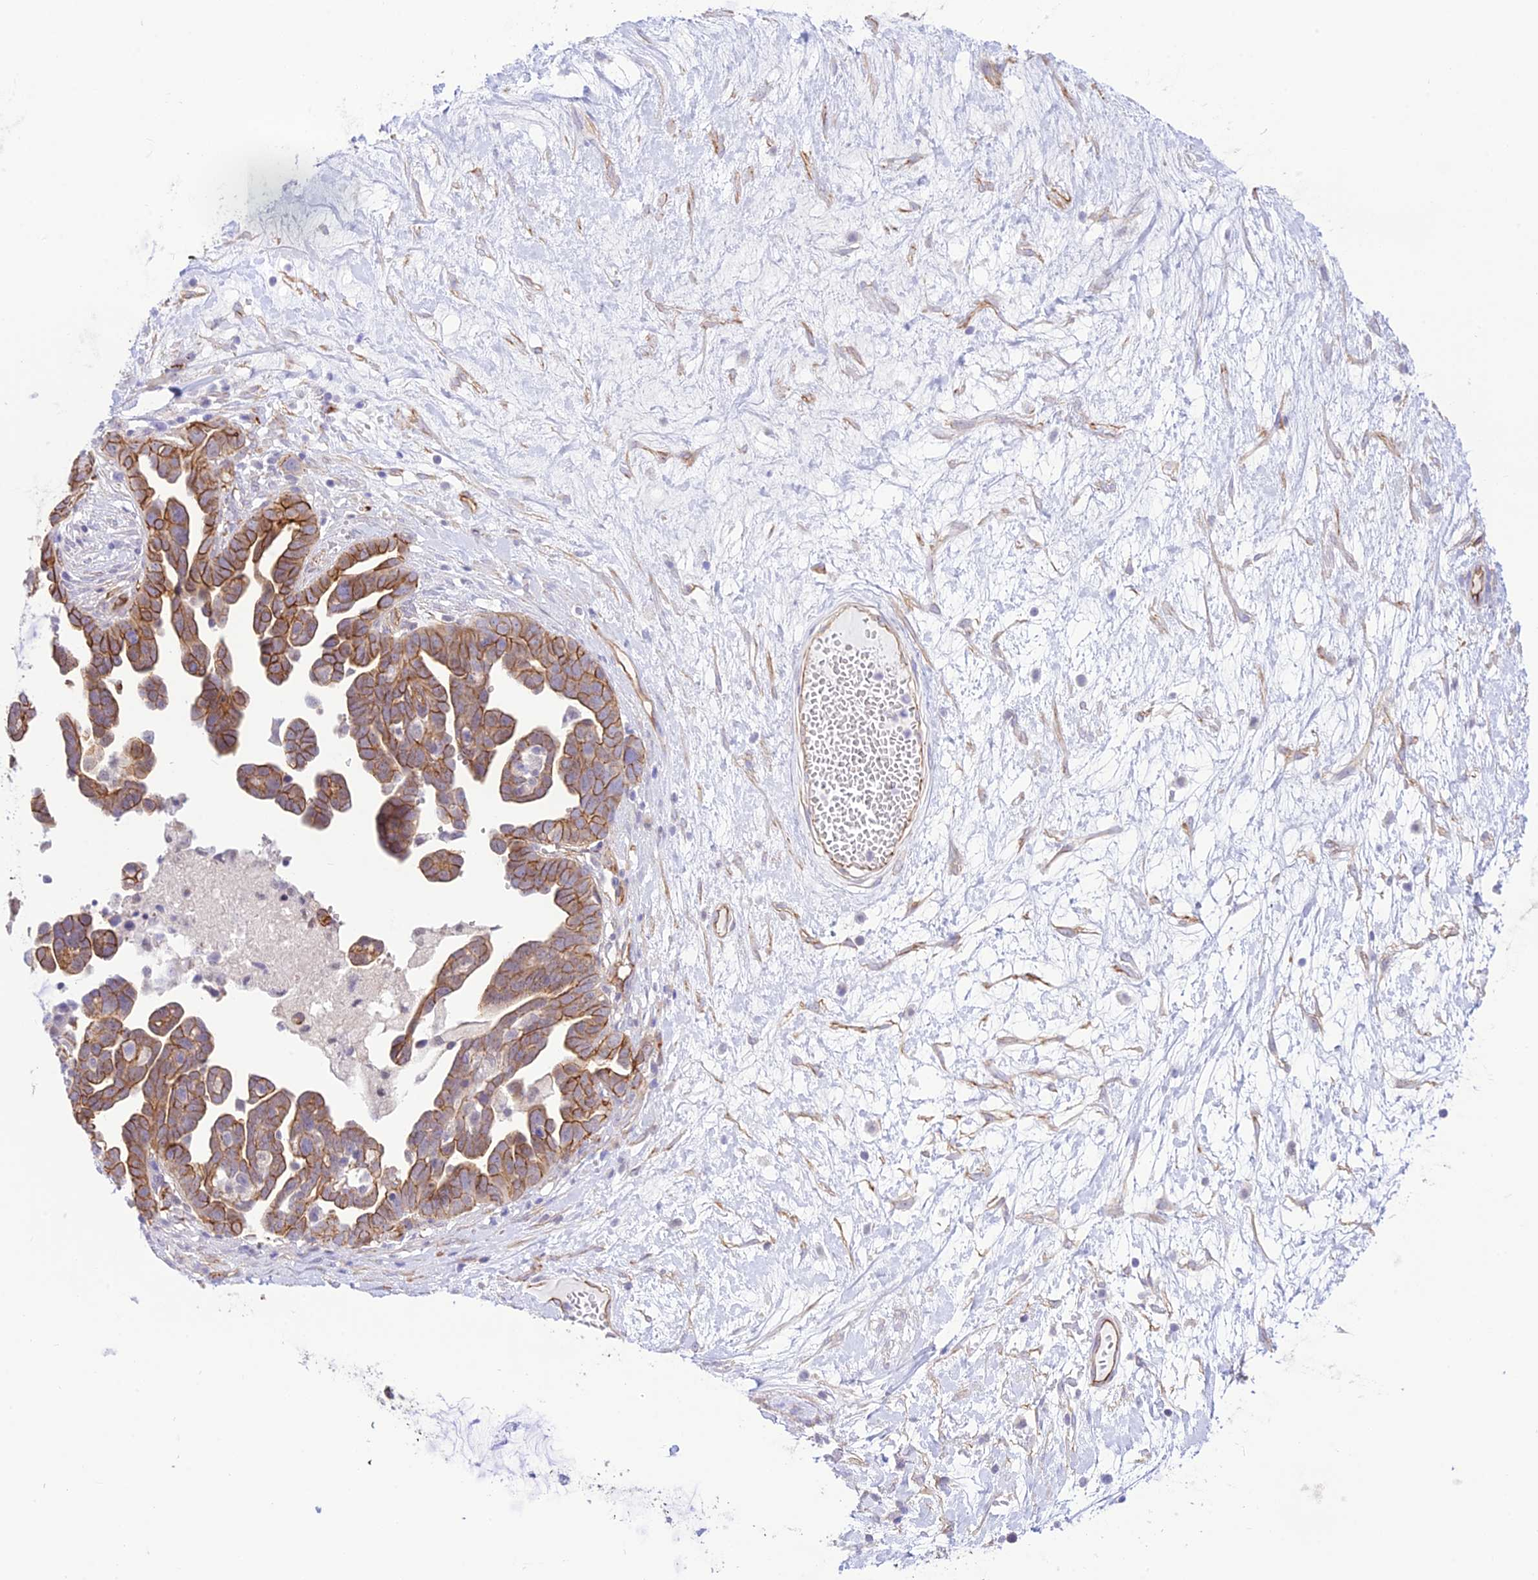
{"staining": {"intensity": "moderate", "quantity": ">75%", "location": "cytoplasmic/membranous"}, "tissue": "ovarian cancer", "cell_type": "Tumor cells", "image_type": "cancer", "snomed": [{"axis": "morphology", "description": "Cystadenocarcinoma, serous, NOS"}, {"axis": "topography", "description": "Ovary"}], "caption": "Immunohistochemistry staining of ovarian serous cystadenocarcinoma, which exhibits medium levels of moderate cytoplasmic/membranous positivity in approximately >75% of tumor cells indicating moderate cytoplasmic/membranous protein expression. The staining was performed using DAB (brown) for protein detection and nuclei were counterstained in hematoxylin (blue).", "gene": "YPEL5", "patient": {"sex": "female", "age": 54}}